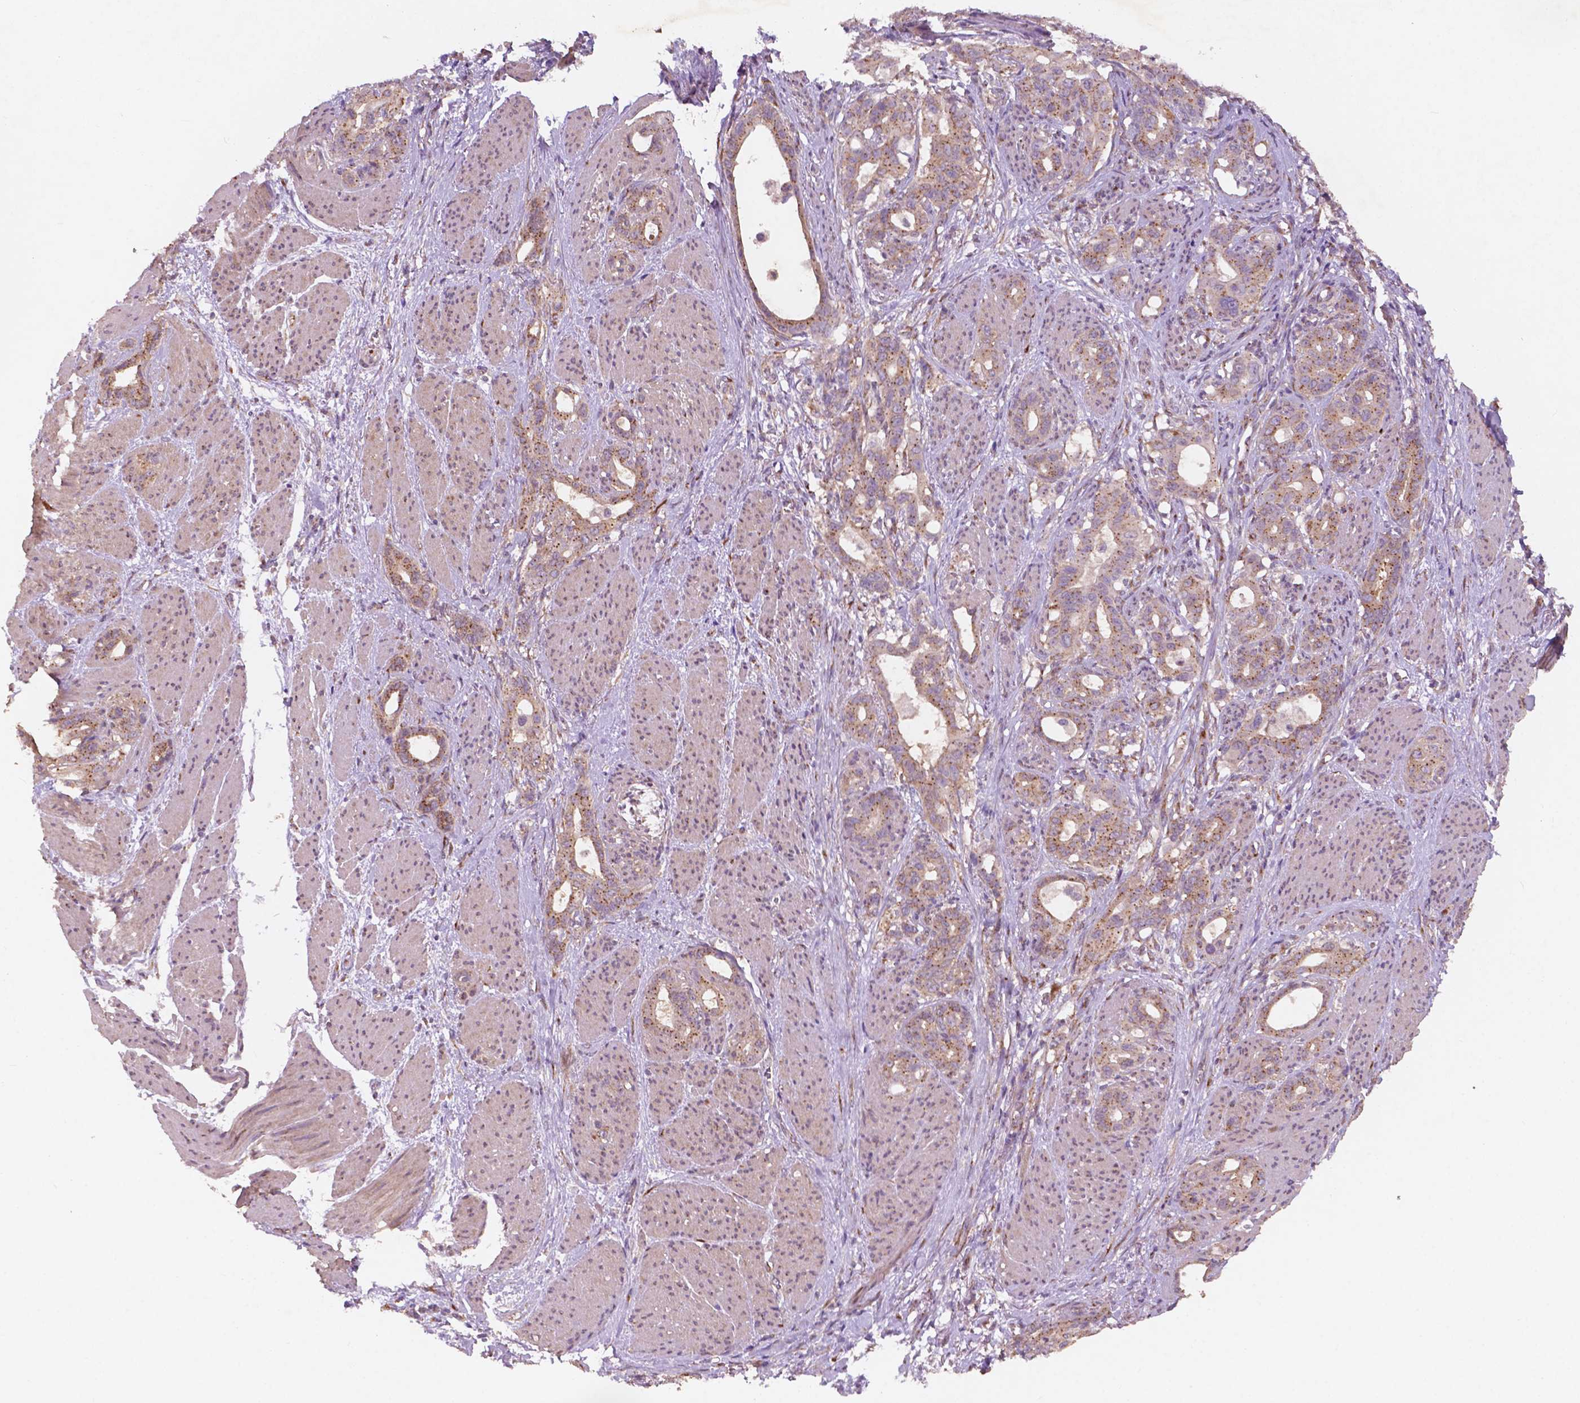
{"staining": {"intensity": "moderate", "quantity": ">75%", "location": "cytoplasmic/membranous"}, "tissue": "stomach cancer", "cell_type": "Tumor cells", "image_type": "cancer", "snomed": [{"axis": "morphology", "description": "Normal tissue, NOS"}, {"axis": "morphology", "description": "Adenocarcinoma, NOS"}, {"axis": "topography", "description": "Esophagus"}, {"axis": "topography", "description": "Stomach, upper"}], "caption": "Immunohistochemistry of stomach cancer reveals medium levels of moderate cytoplasmic/membranous staining in about >75% of tumor cells.", "gene": "CHPT1", "patient": {"sex": "male", "age": 62}}